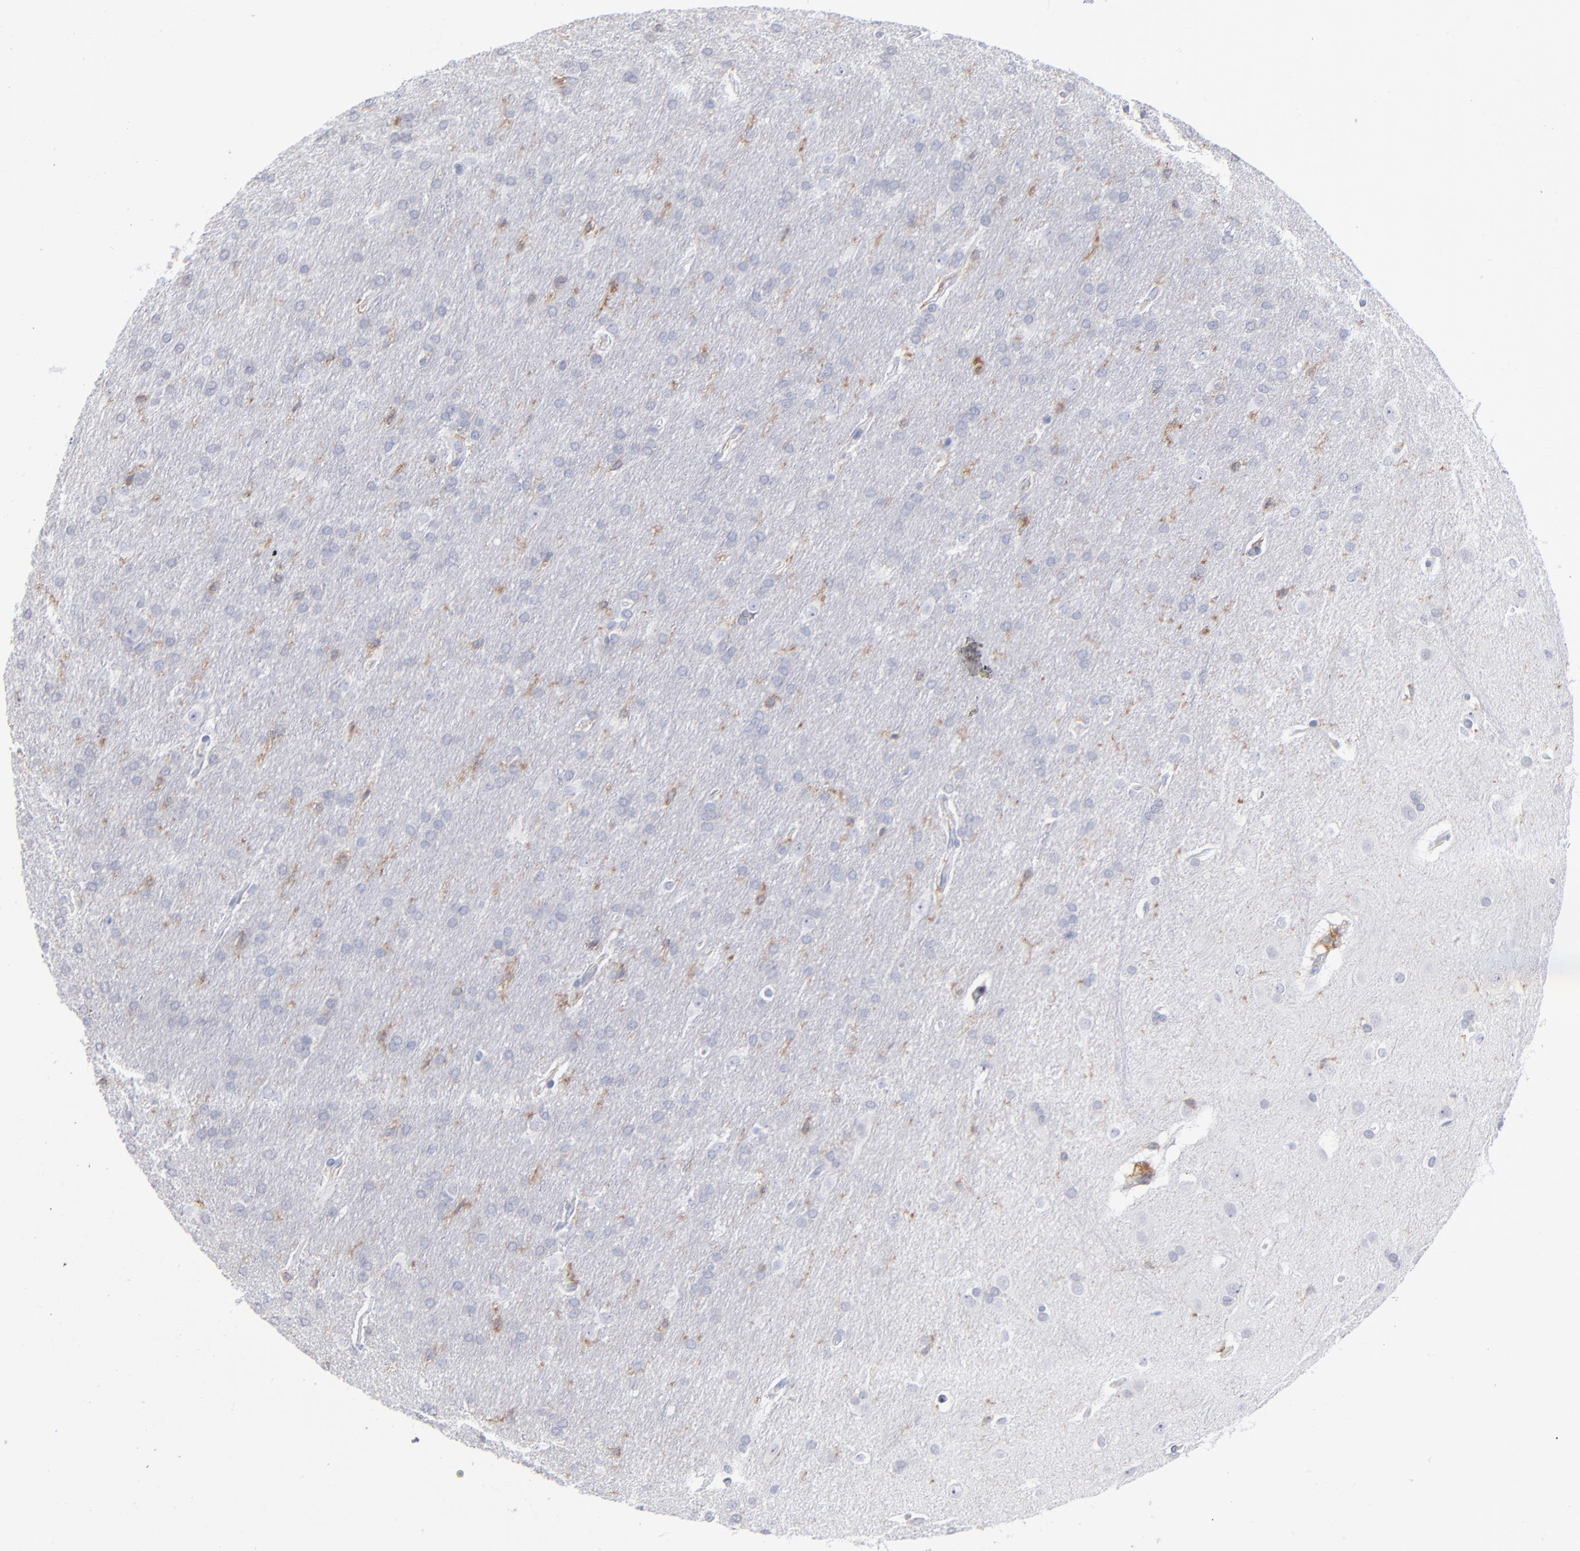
{"staining": {"intensity": "weak", "quantity": "<25%", "location": "cytoplasmic/membranous"}, "tissue": "glioma", "cell_type": "Tumor cells", "image_type": "cancer", "snomed": [{"axis": "morphology", "description": "Glioma, malignant, Low grade"}, {"axis": "topography", "description": "Brain"}], "caption": "Tumor cells show no significant protein positivity in glioma. Nuclei are stained in blue.", "gene": "LAT2", "patient": {"sex": "female", "age": 32}}